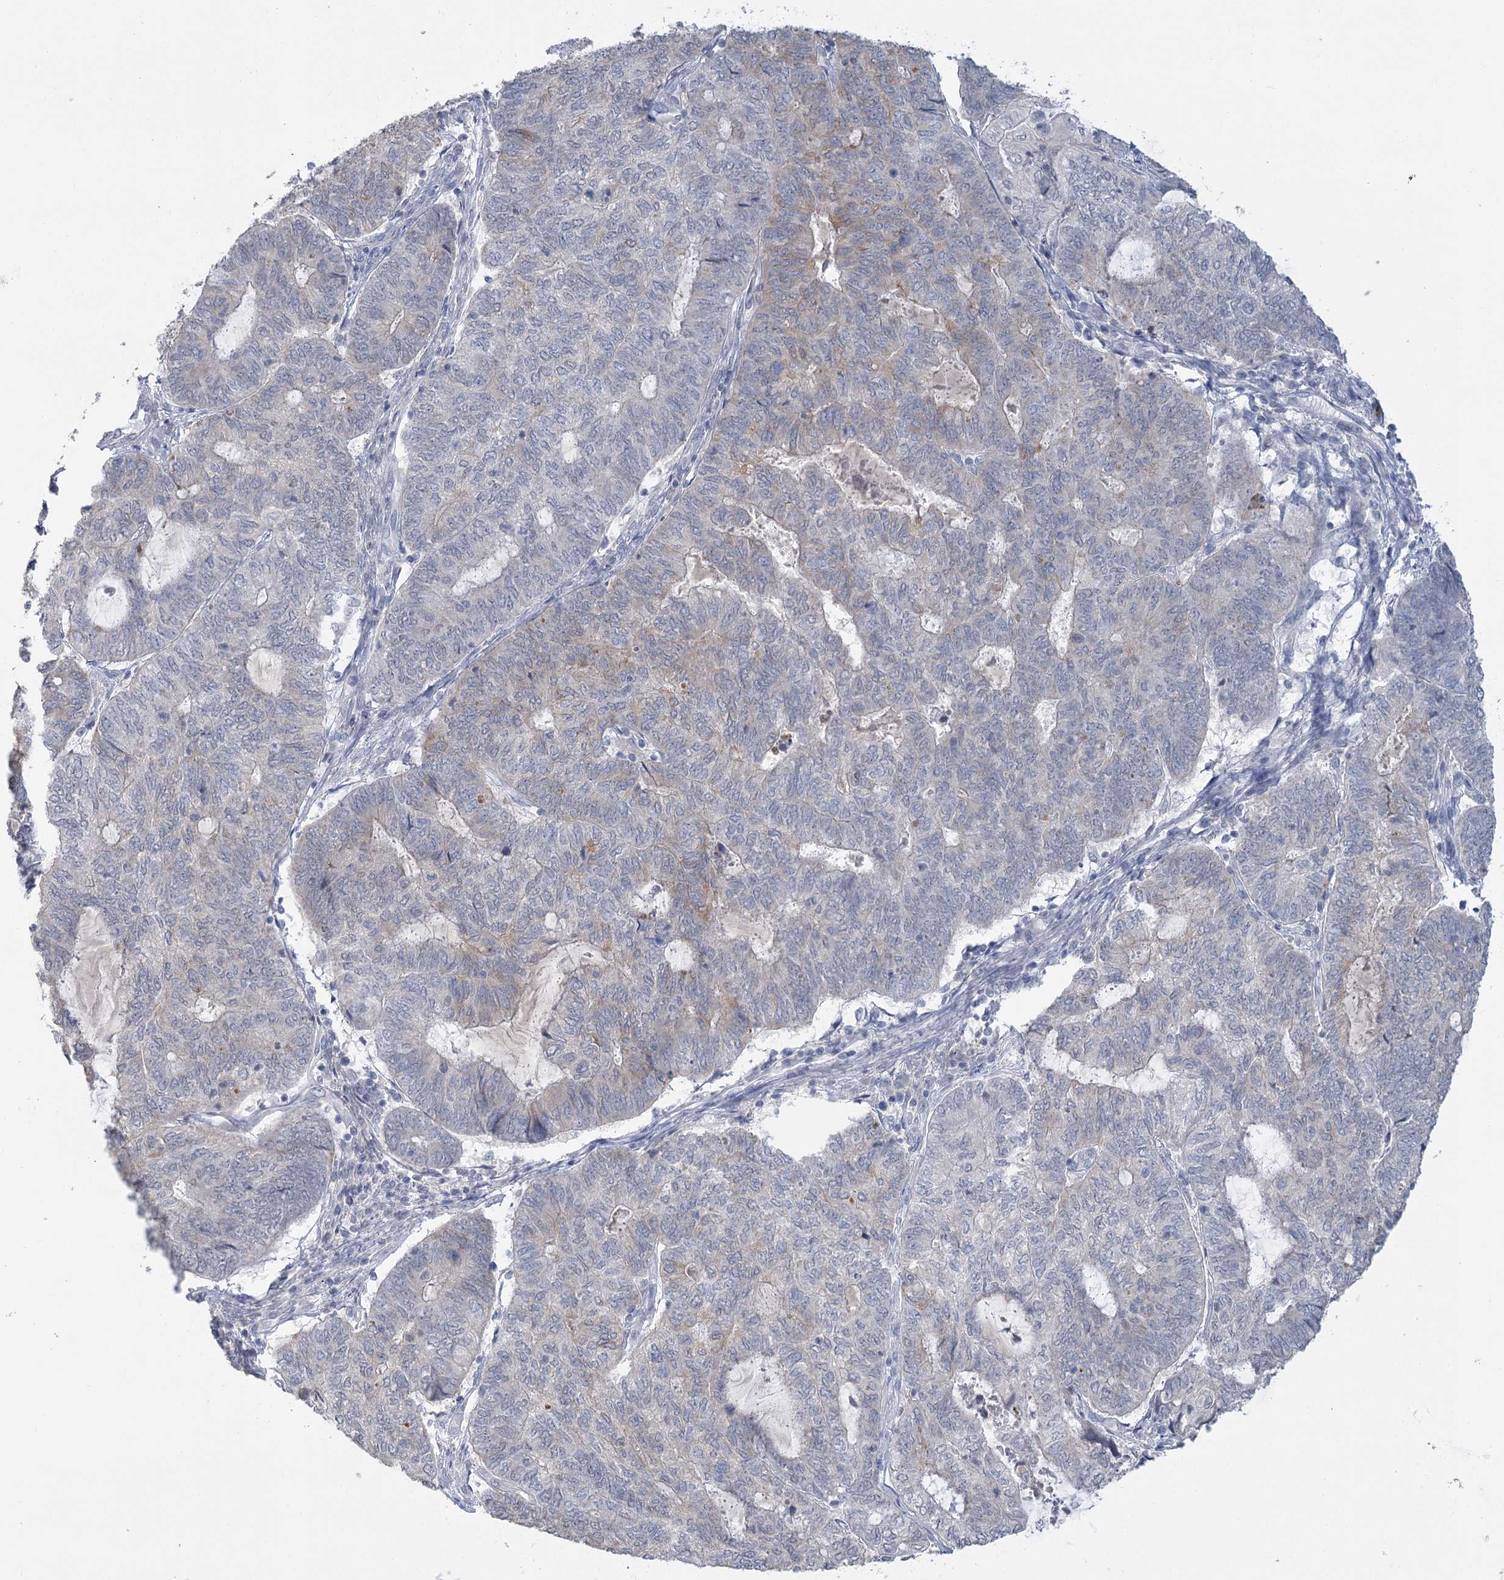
{"staining": {"intensity": "weak", "quantity": "<25%", "location": "cytoplasmic/membranous"}, "tissue": "endometrial cancer", "cell_type": "Tumor cells", "image_type": "cancer", "snomed": [{"axis": "morphology", "description": "Adenocarcinoma, NOS"}, {"axis": "topography", "description": "Uterus"}, {"axis": "topography", "description": "Endometrium"}], "caption": "Tumor cells show no significant protein staining in endometrial adenocarcinoma. Nuclei are stained in blue.", "gene": "TRAF3IP1", "patient": {"sex": "female", "age": 70}}